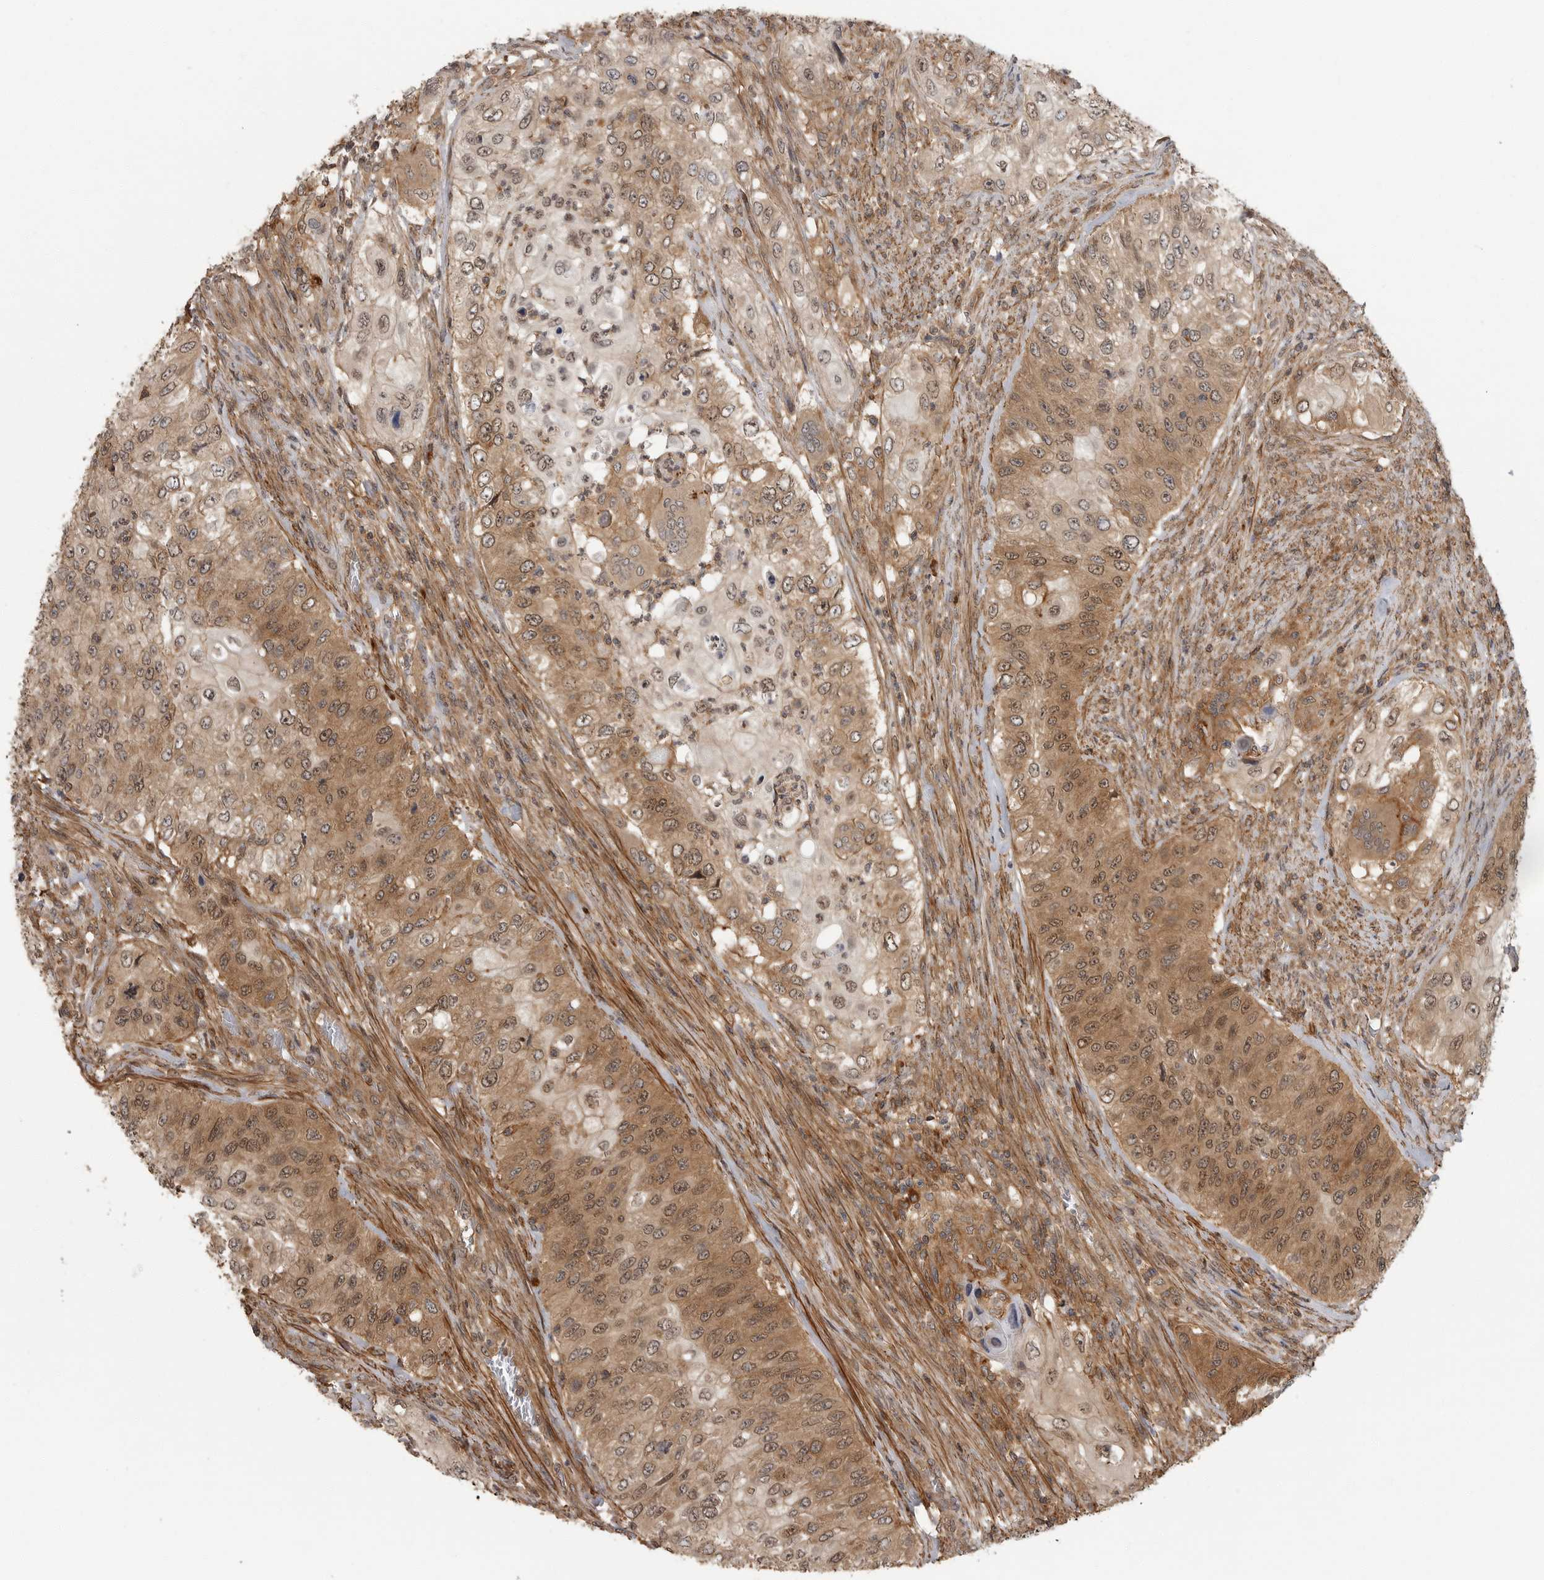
{"staining": {"intensity": "moderate", "quantity": ">75%", "location": "cytoplasmic/membranous,nuclear"}, "tissue": "urothelial cancer", "cell_type": "Tumor cells", "image_type": "cancer", "snomed": [{"axis": "morphology", "description": "Urothelial carcinoma, High grade"}, {"axis": "topography", "description": "Urinary bladder"}], "caption": "Approximately >75% of tumor cells in urothelial carcinoma (high-grade) demonstrate moderate cytoplasmic/membranous and nuclear protein positivity as visualized by brown immunohistochemical staining.", "gene": "ERN1", "patient": {"sex": "female", "age": 60}}